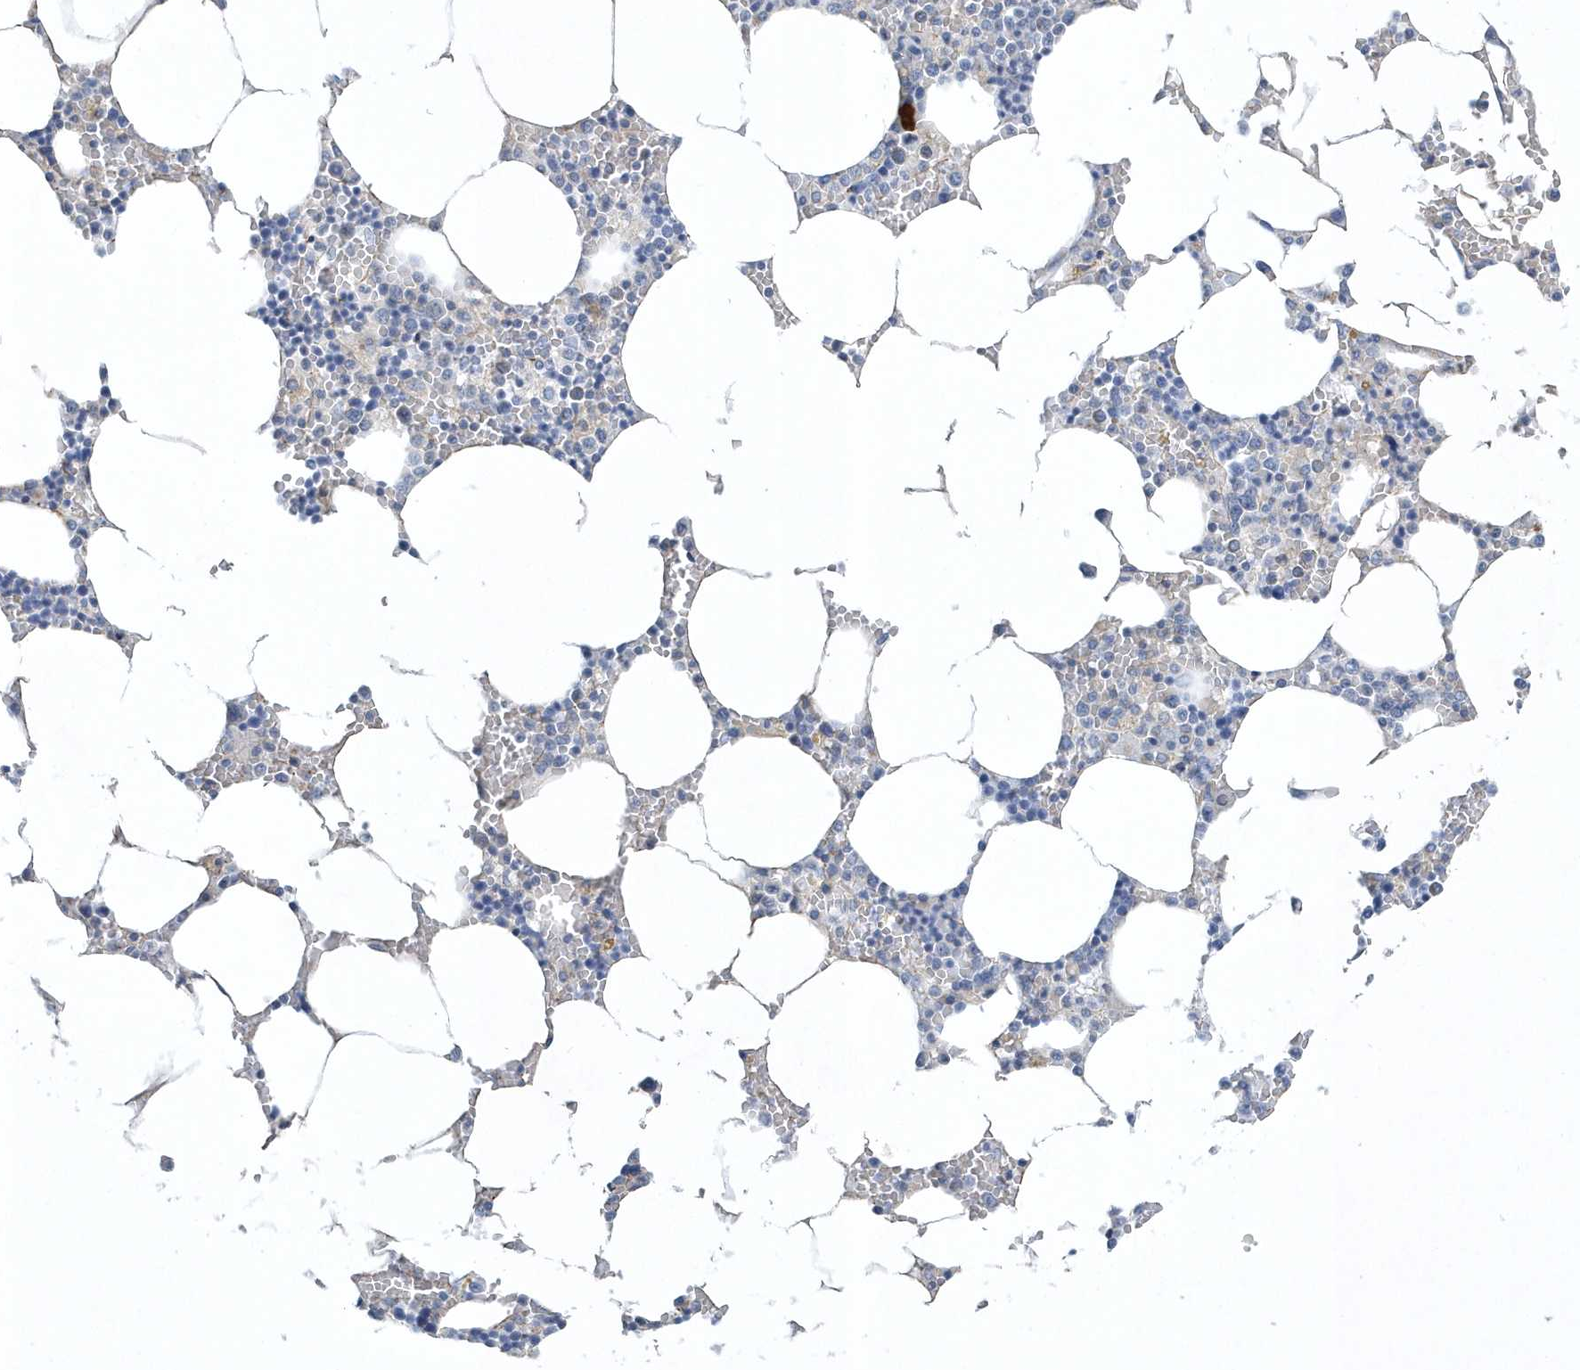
{"staining": {"intensity": "negative", "quantity": "none", "location": "none"}, "tissue": "bone marrow", "cell_type": "Hematopoietic cells", "image_type": "normal", "snomed": [{"axis": "morphology", "description": "Normal tissue, NOS"}, {"axis": "topography", "description": "Bone marrow"}], "caption": "The micrograph exhibits no significant staining in hematopoietic cells of bone marrow. (DAB IHC, high magnification).", "gene": "SPATA18", "patient": {"sex": "male", "age": 70}}